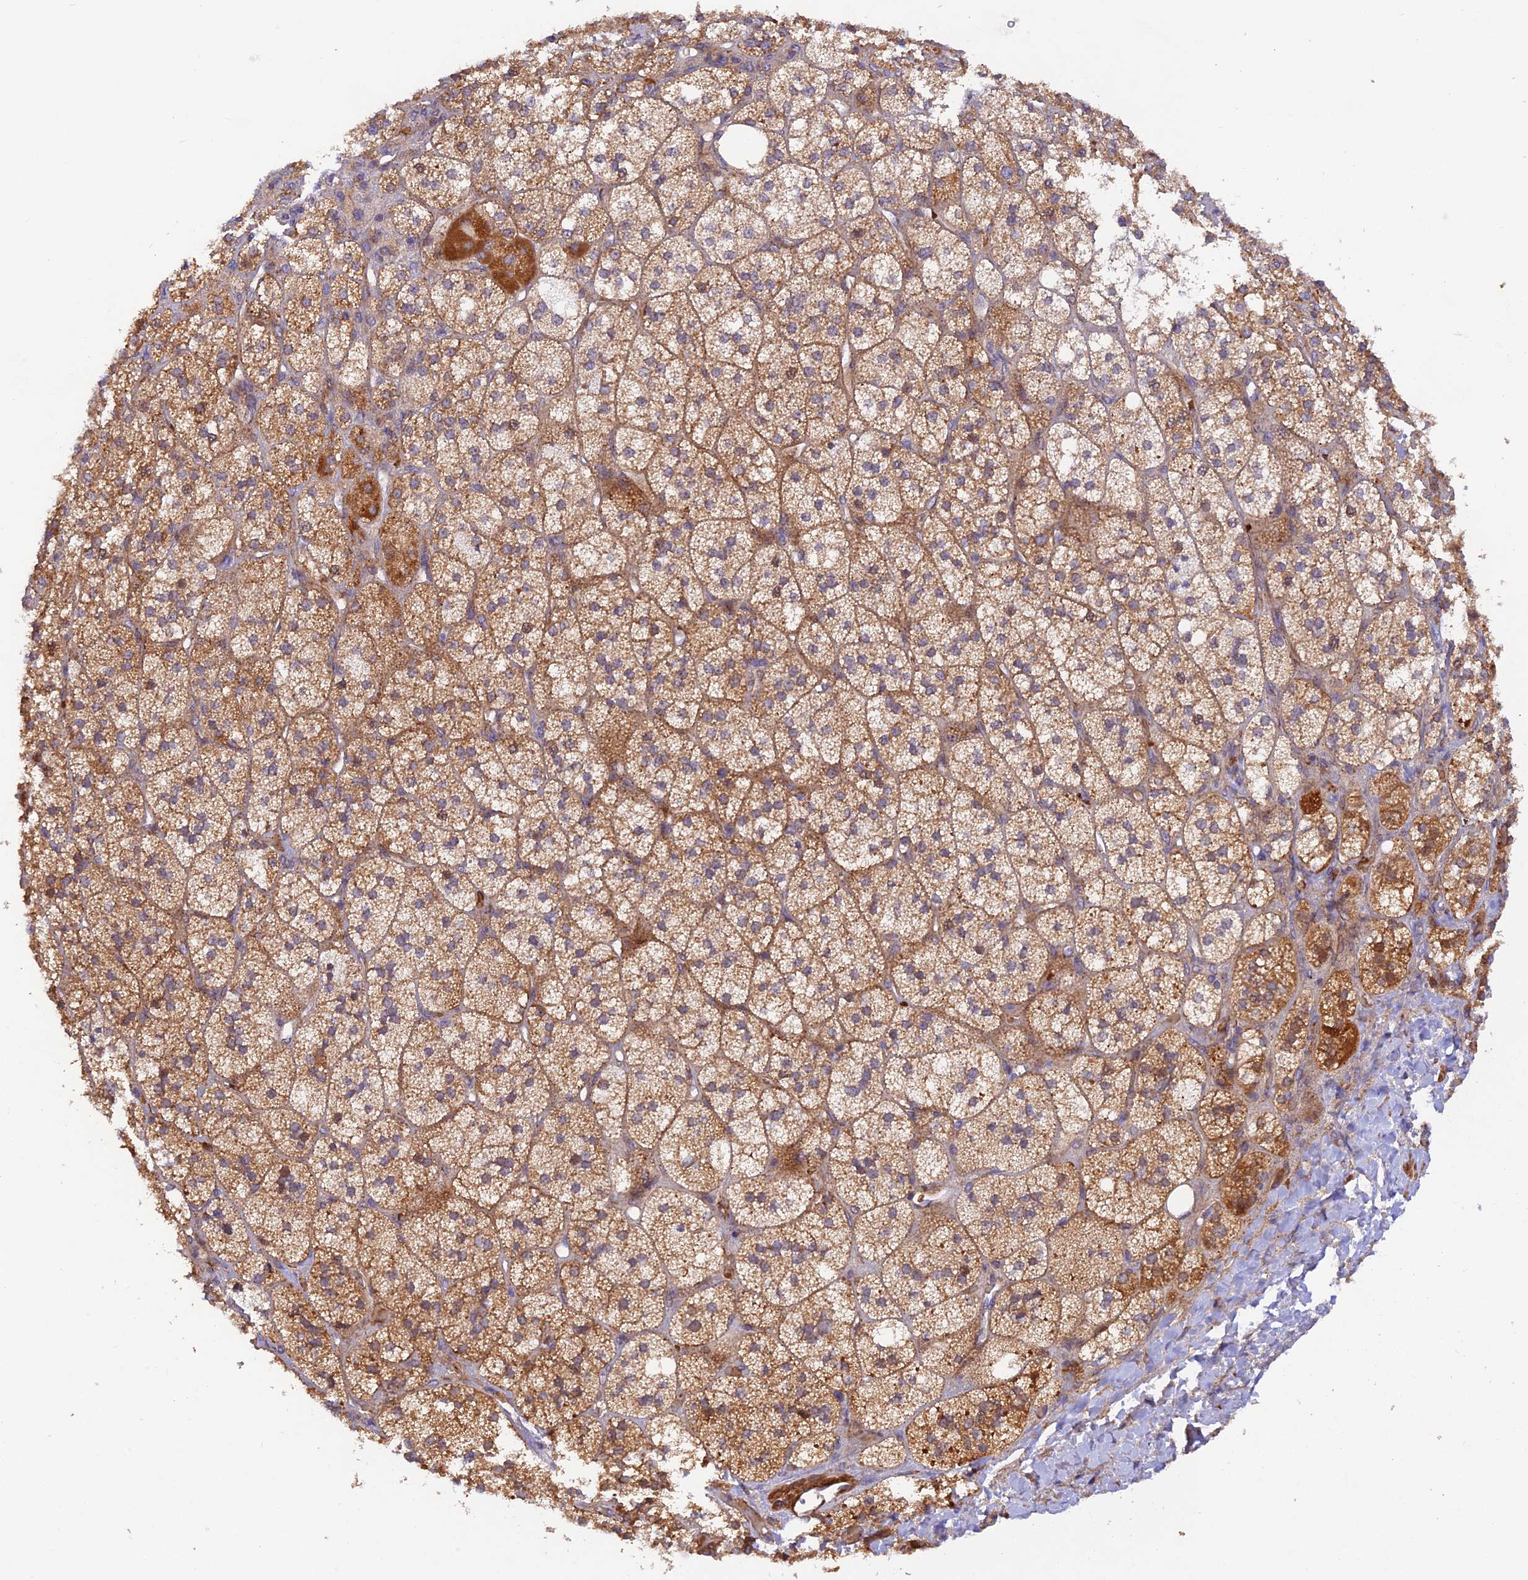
{"staining": {"intensity": "moderate", "quantity": ">75%", "location": "cytoplasmic/membranous"}, "tissue": "adrenal gland", "cell_type": "Glandular cells", "image_type": "normal", "snomed": [{"axis": "morphology", "description": "Normal tissue, NOS"}, {"axis": "topography", "description": "Adrenal gland"}], "caption": "Adrenal gland stained with immunohistochemistry (IHC) displays moderate cytoplasmic/membranous expression in approximately >75% of glandular cells.", "gene": "WDFY4", "patient": {"sex": "male", "age": 61}}